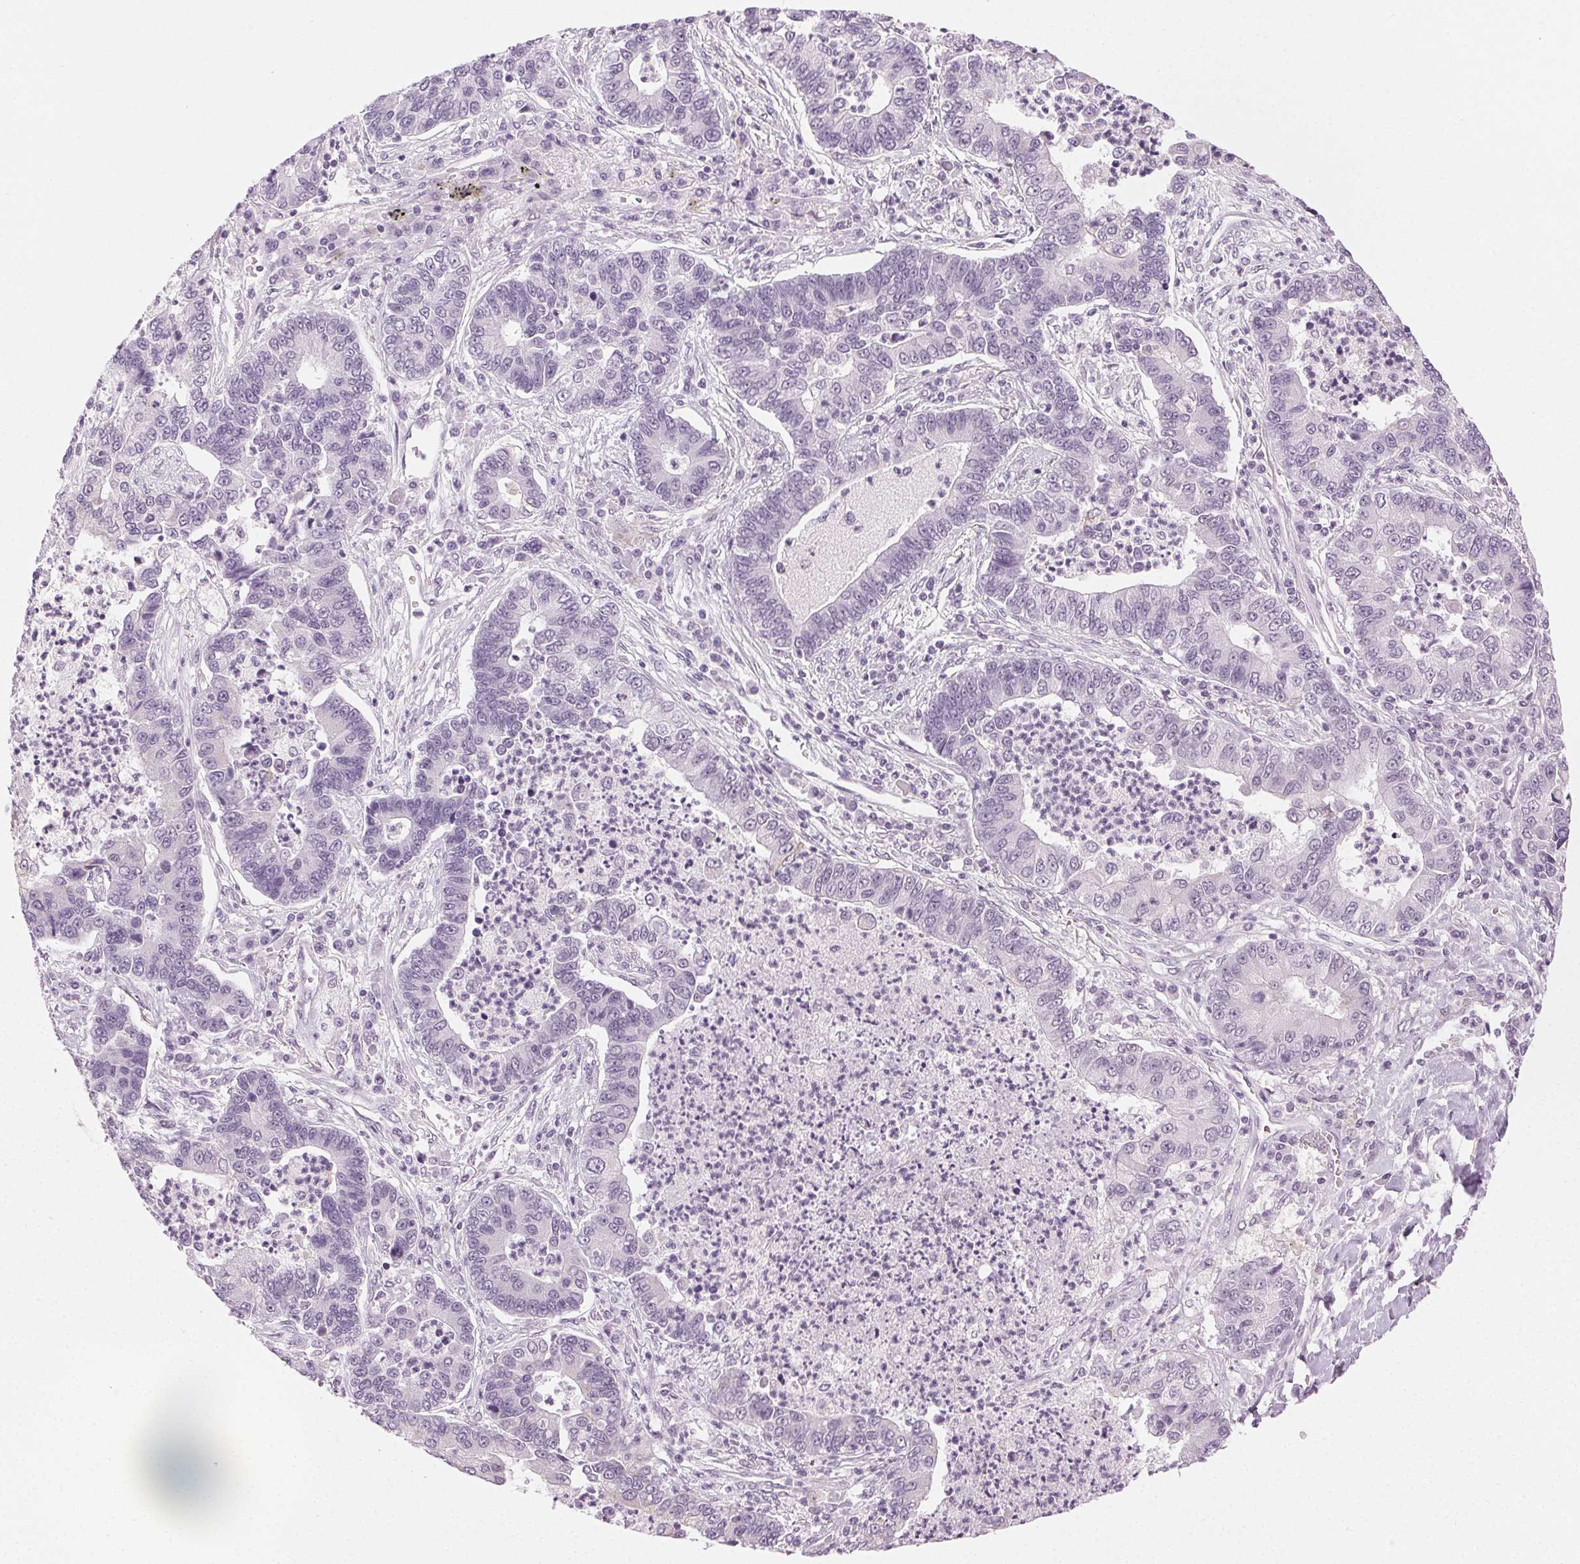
{"staining": {"intensity": "negative", "quantity": "none", "location": "none"}, "tissue": "lung cancer", "cell_type": "Tumor cells", "image_type": "cancer", "snomed": [{"axis": "morphology", "description": "Adenocarcinoma, NOS"}, {"axis": "topography", "description": "Lung"}], "caption": "High power microscopy histopathology image of an immunohistochemistry photomicrograph of adenocarcinoma (lung), revealing no significant expression in tumor cells.", "gene": "AIF1L", "patient": {"sex": "female", "age": 57}}